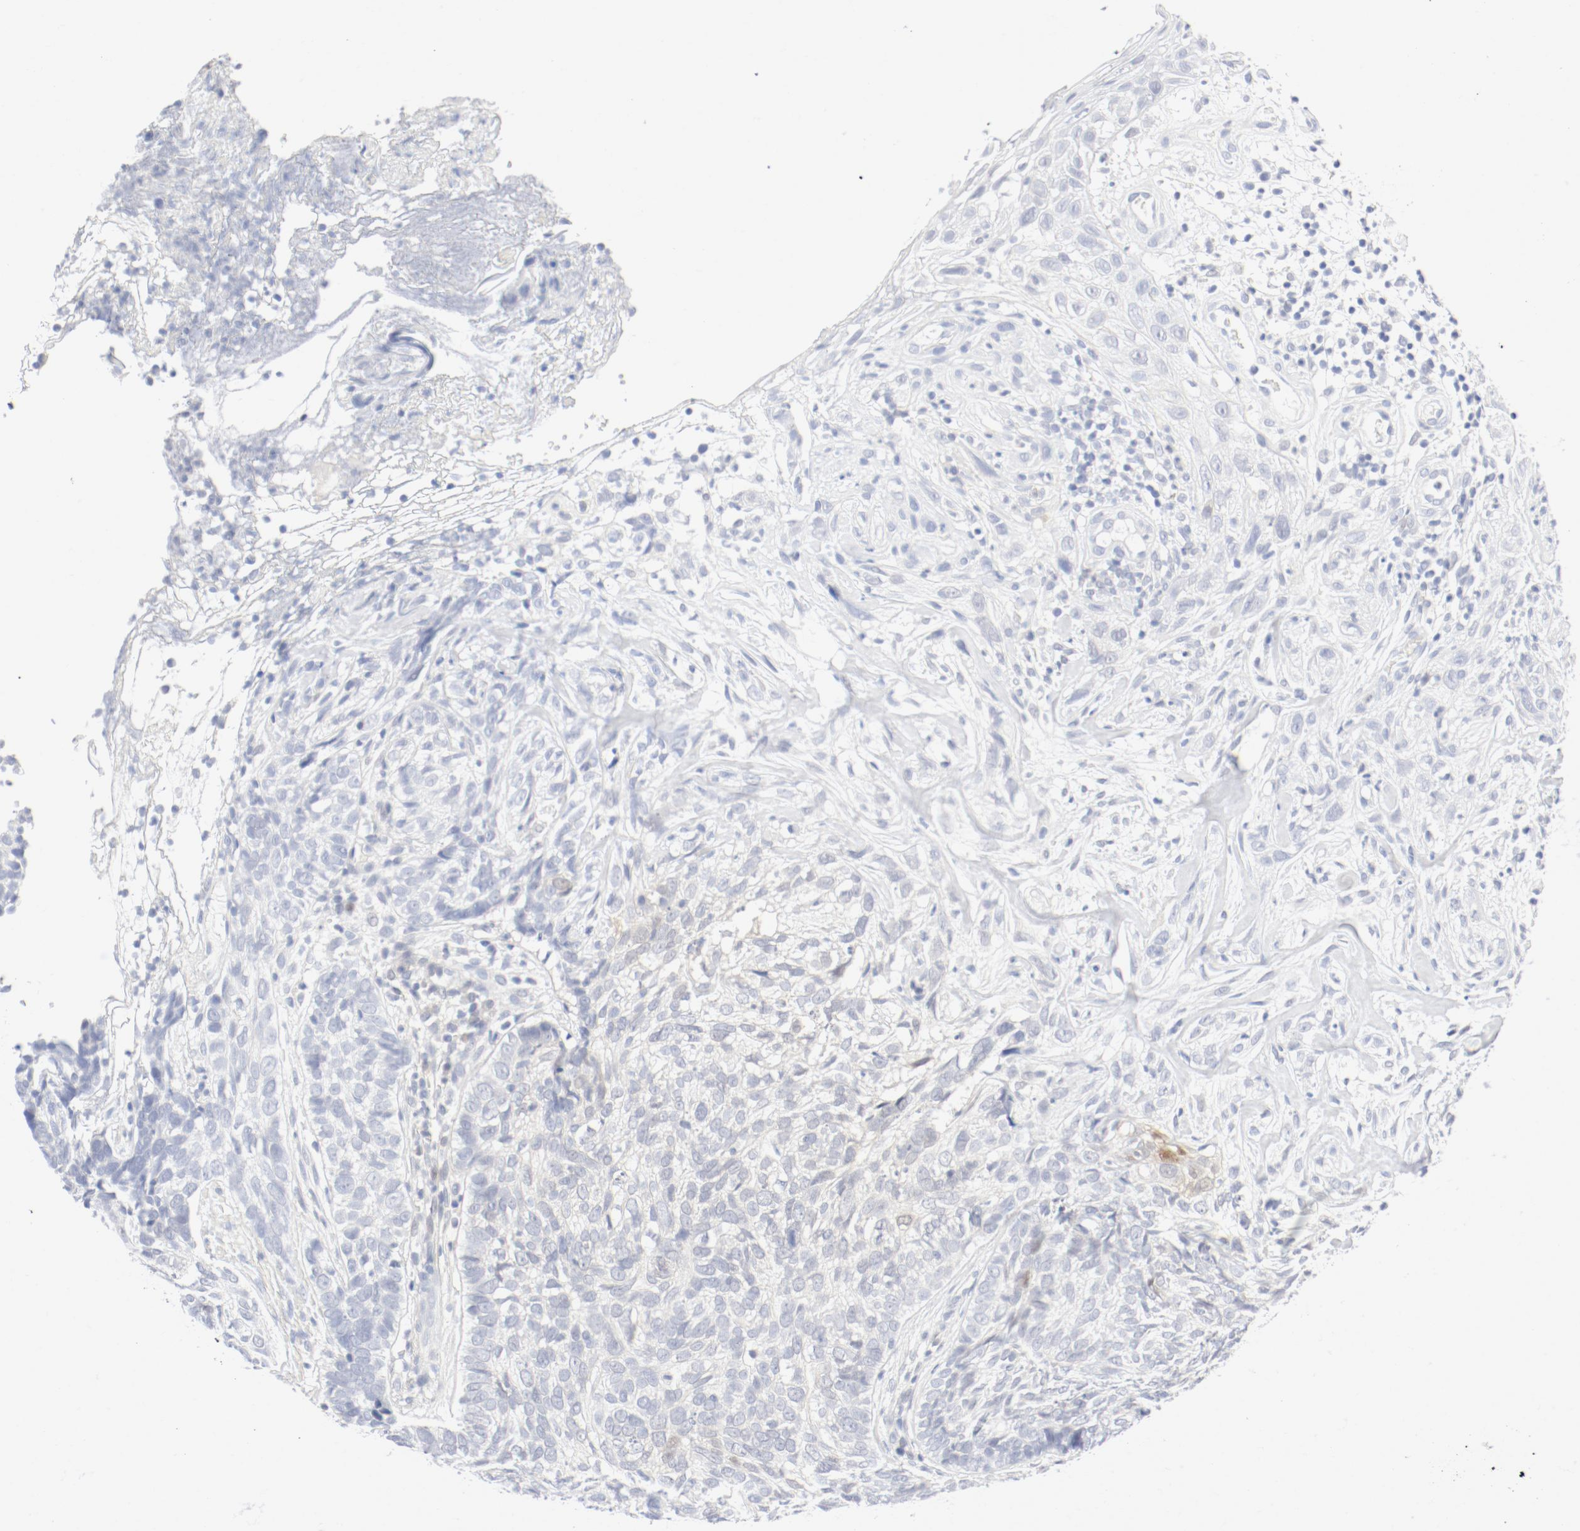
{"staining": {"intensity": "moderate", "quantity": "25%-75%", "location": "cytoplasmic/membranous"}, "tissue": "skin cancer", "cell_type": "Tumor cells", "image_type": "cancer", "snomed": [{"axis": "morphology", "description": "Basal cell carcinoma"}, {"axis": "topography", "description": "Skin"}], "caption": "Immunohistochemistry (DAB) staining of basal cell carcinoma (skin) displays moderate cytoplasmic/membranous protein staining in about 25%-75% of tumor cells. (Stains: DAB in brown, nuclei in blue, Microscopy: brightfield microscopy at high magnification).", "gene": "PGM1", "patient": {"sex": "male", "age": 72}}